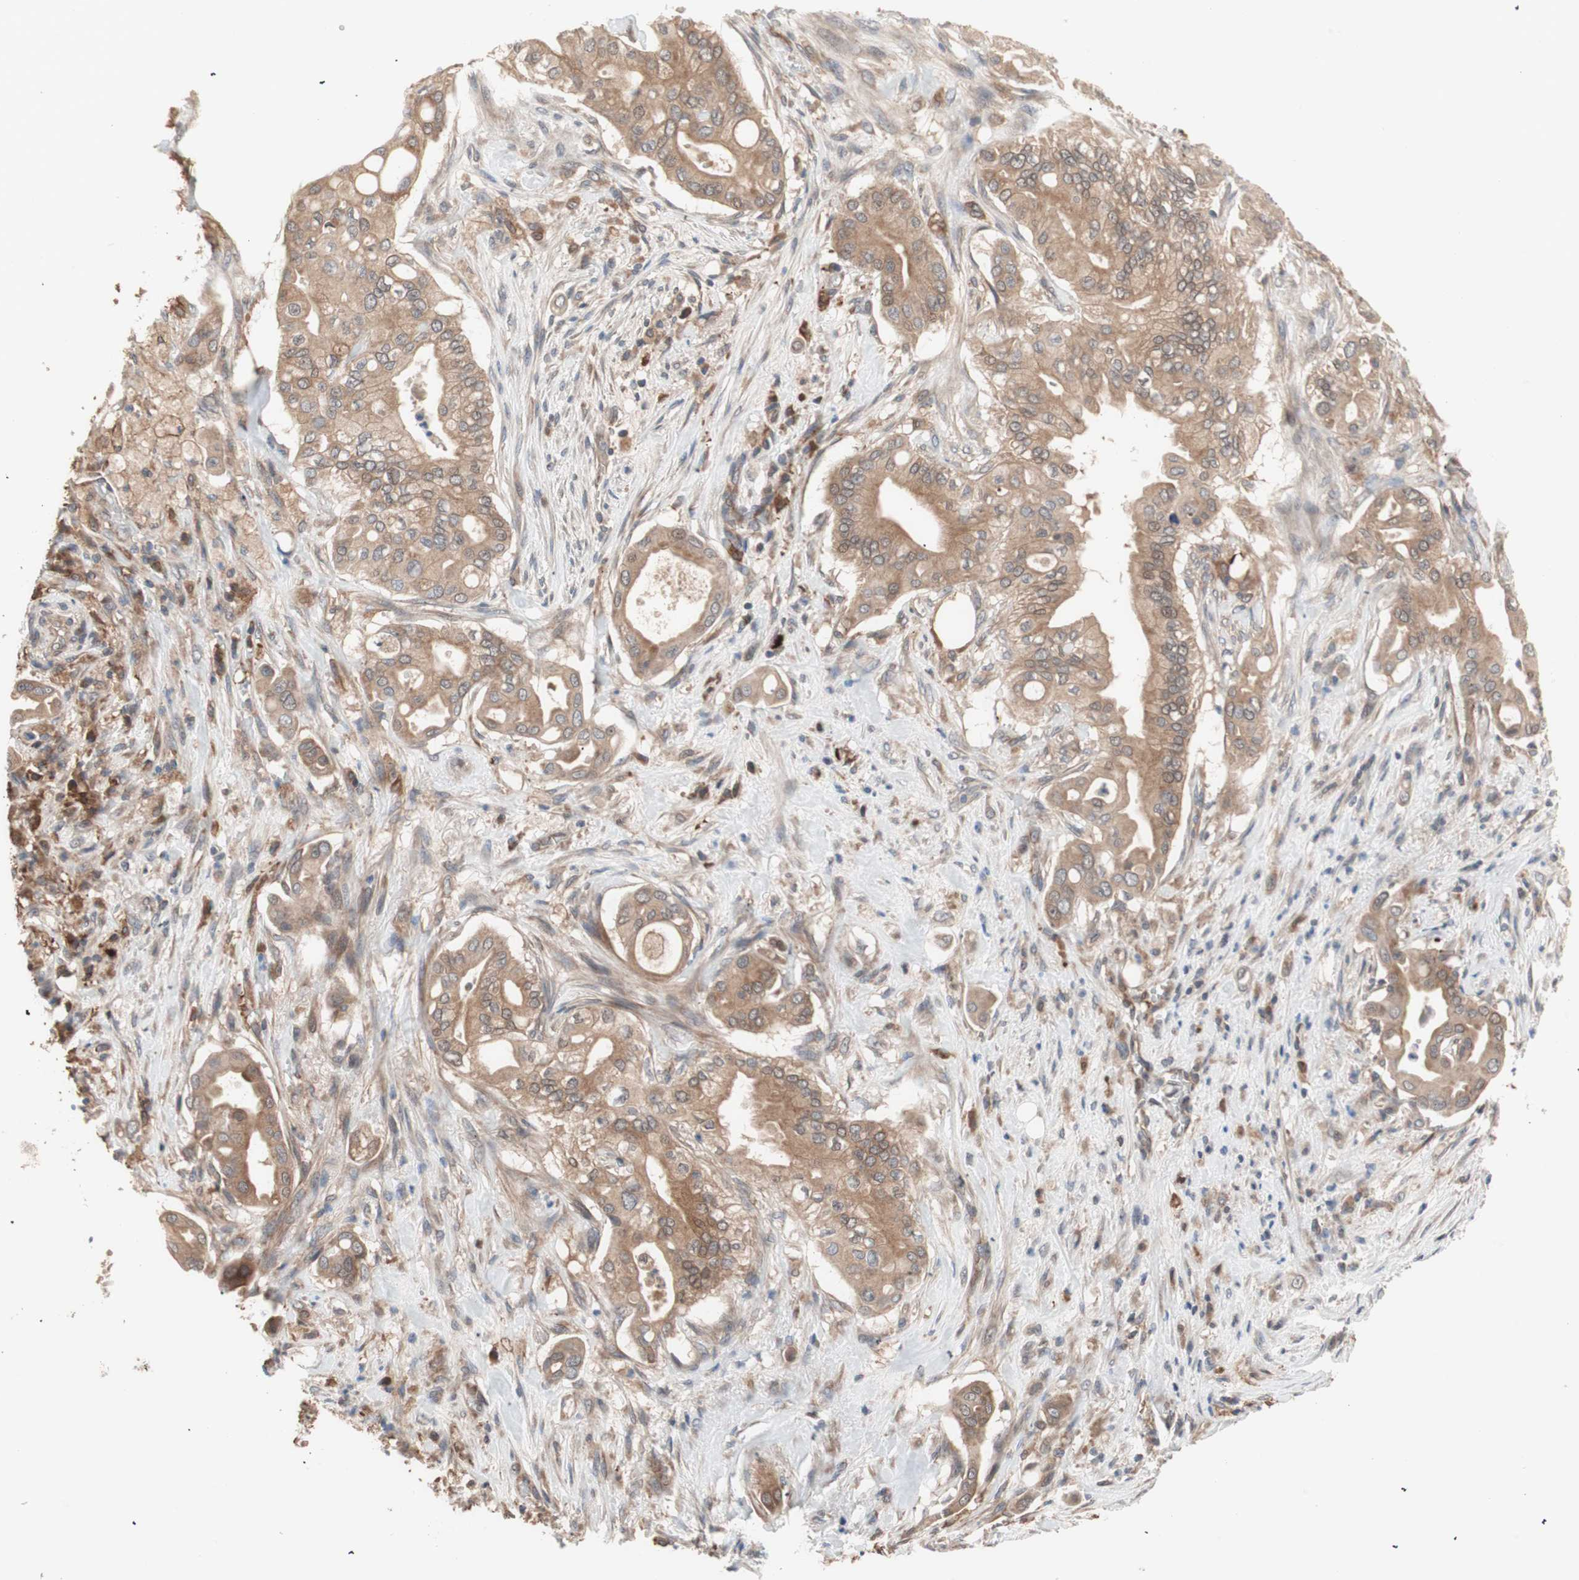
{"staining": {"intensity": "moderate", "quantity": ">75%", "location": "cytoplasmic/membranous"}, "tissue": "liver cancer", "cell_type": "Tumor cells", "image_type": "cancer", "snomed": [{"axis": "morphology", "description": "Cholangiocarcinoma"}, {"axis": "topography", "description": "Liver"}], "caption": "Immunohistochemistry (IHC) of liver cancer shows medium levels of moderate cytoplasmic/membranous staining in about >75% of tumor cells.", "gene": "HMBS", "patient": {"sex": "female", "age": 68}}